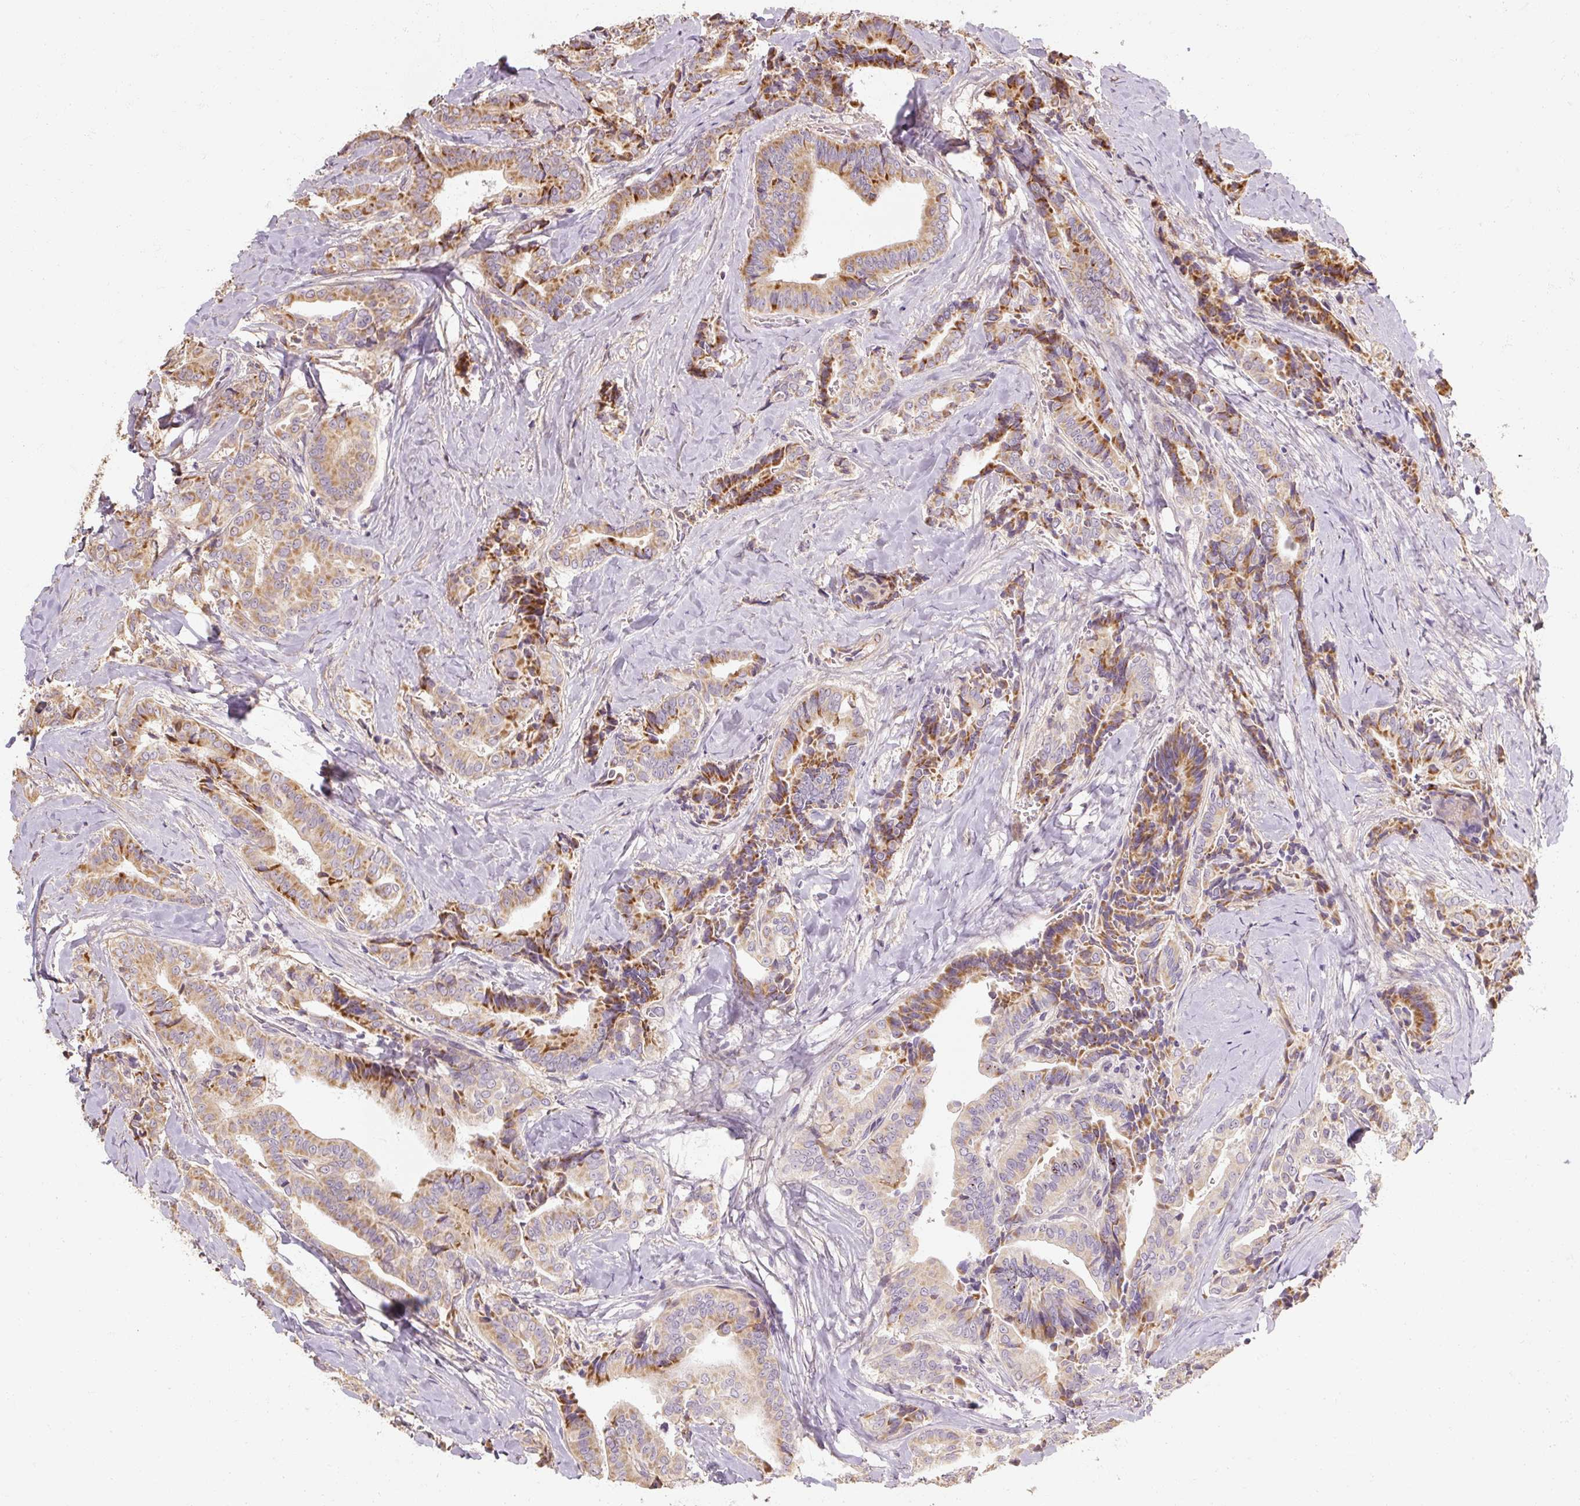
{"staining": {"intensity": "moderate", "quantity": ">75%", "location": "cytoplasmic/membranous"}, "tissue": "thyroid cancer", "cell_type": "Tumor cells", "image_type": "cancer", "snomed": [{"axis": "morphology", "description": "Papillary adenocarcinoma, NOS"}, {"axis": "topography", "description": "Thyroid gland"}], "caption": "Immunohistochemistry (IHC) photomicrograph of human thyroid papillary adenocarcinoma stained for a protein (brown), which demonstrates medium levels of moderate cytoplasmic/membranous positivity in about >75% of tumor cells.", "gene": "RB1CC1", "patient": {"sex": "male", "age": 61}}